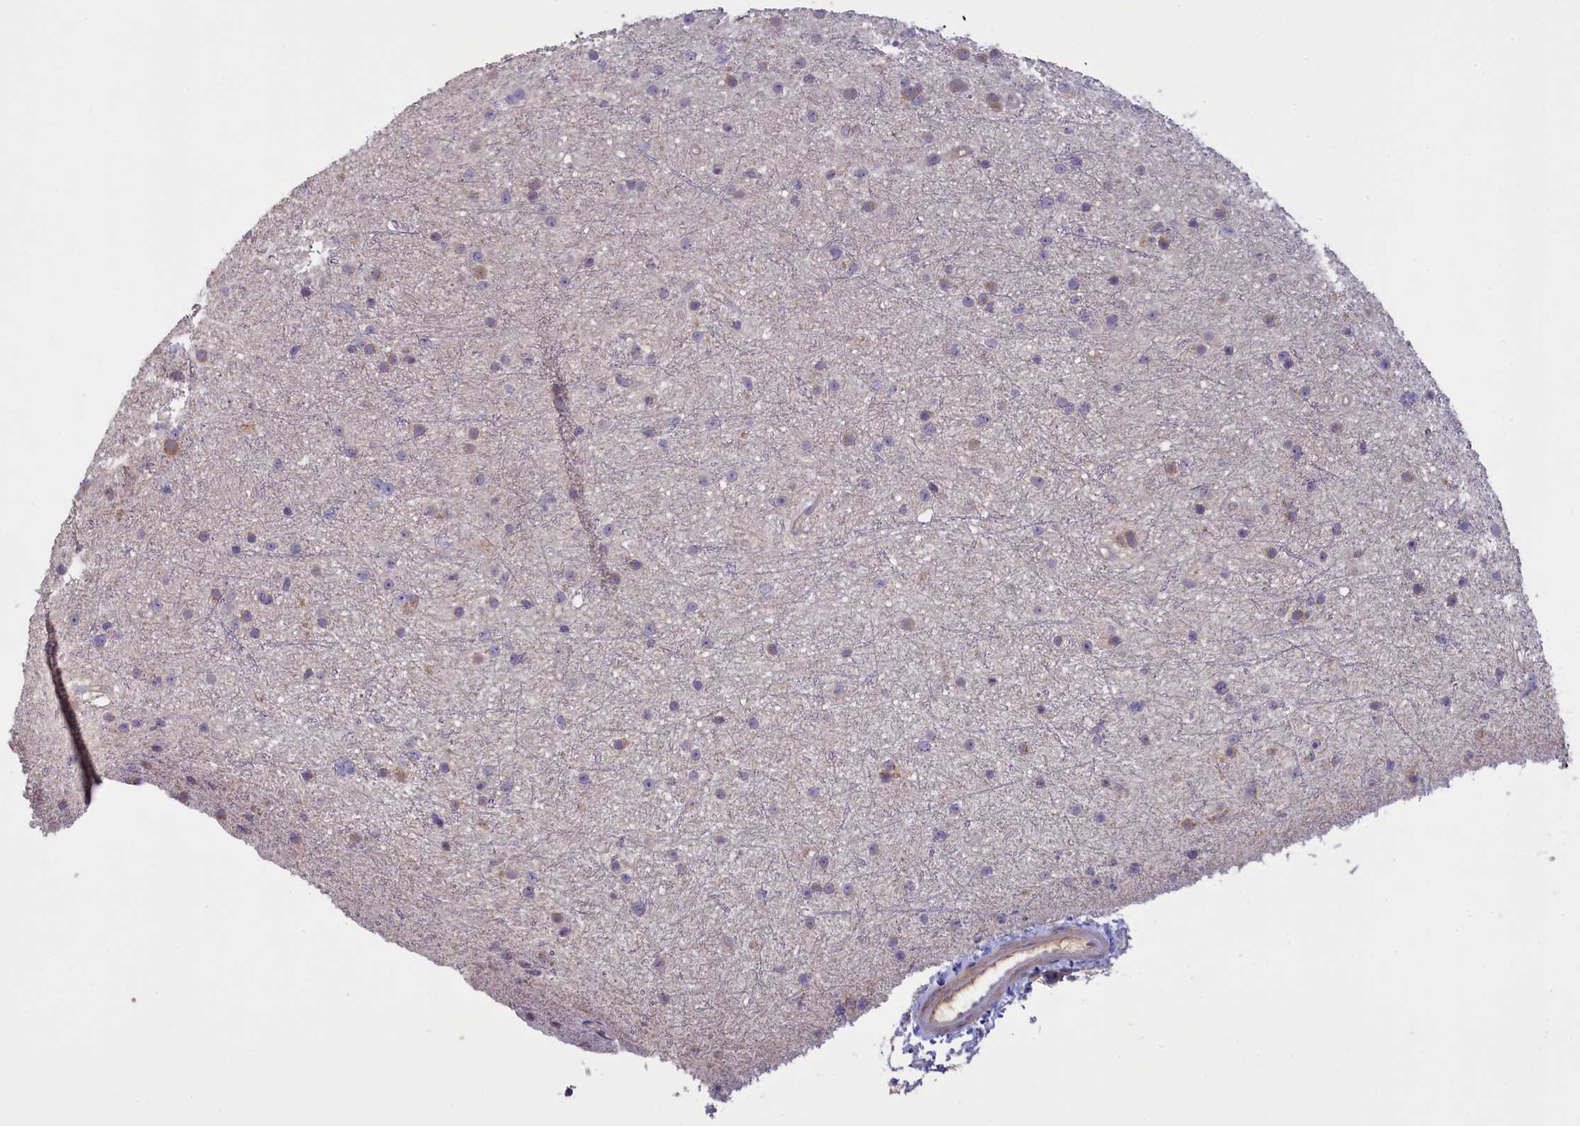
{"staining": {"intensity": "negative", "quantity": "none", "location": "none"}, "tissue": "glioma", "cell_type": "Tumor cells", "image_type": "cancer", "snomed": [{"axis": "morphology", "description": "Glioma, malignant, Low grade"}, {"axis": "topography", "description": "Cerebral cortex"}], "caption": "Glioma was stained to show a protein in brown. There is no significant staining in tumor cells.", "gene": "ATF7IP2", "patient": {"sex": "female", "age": 39}}